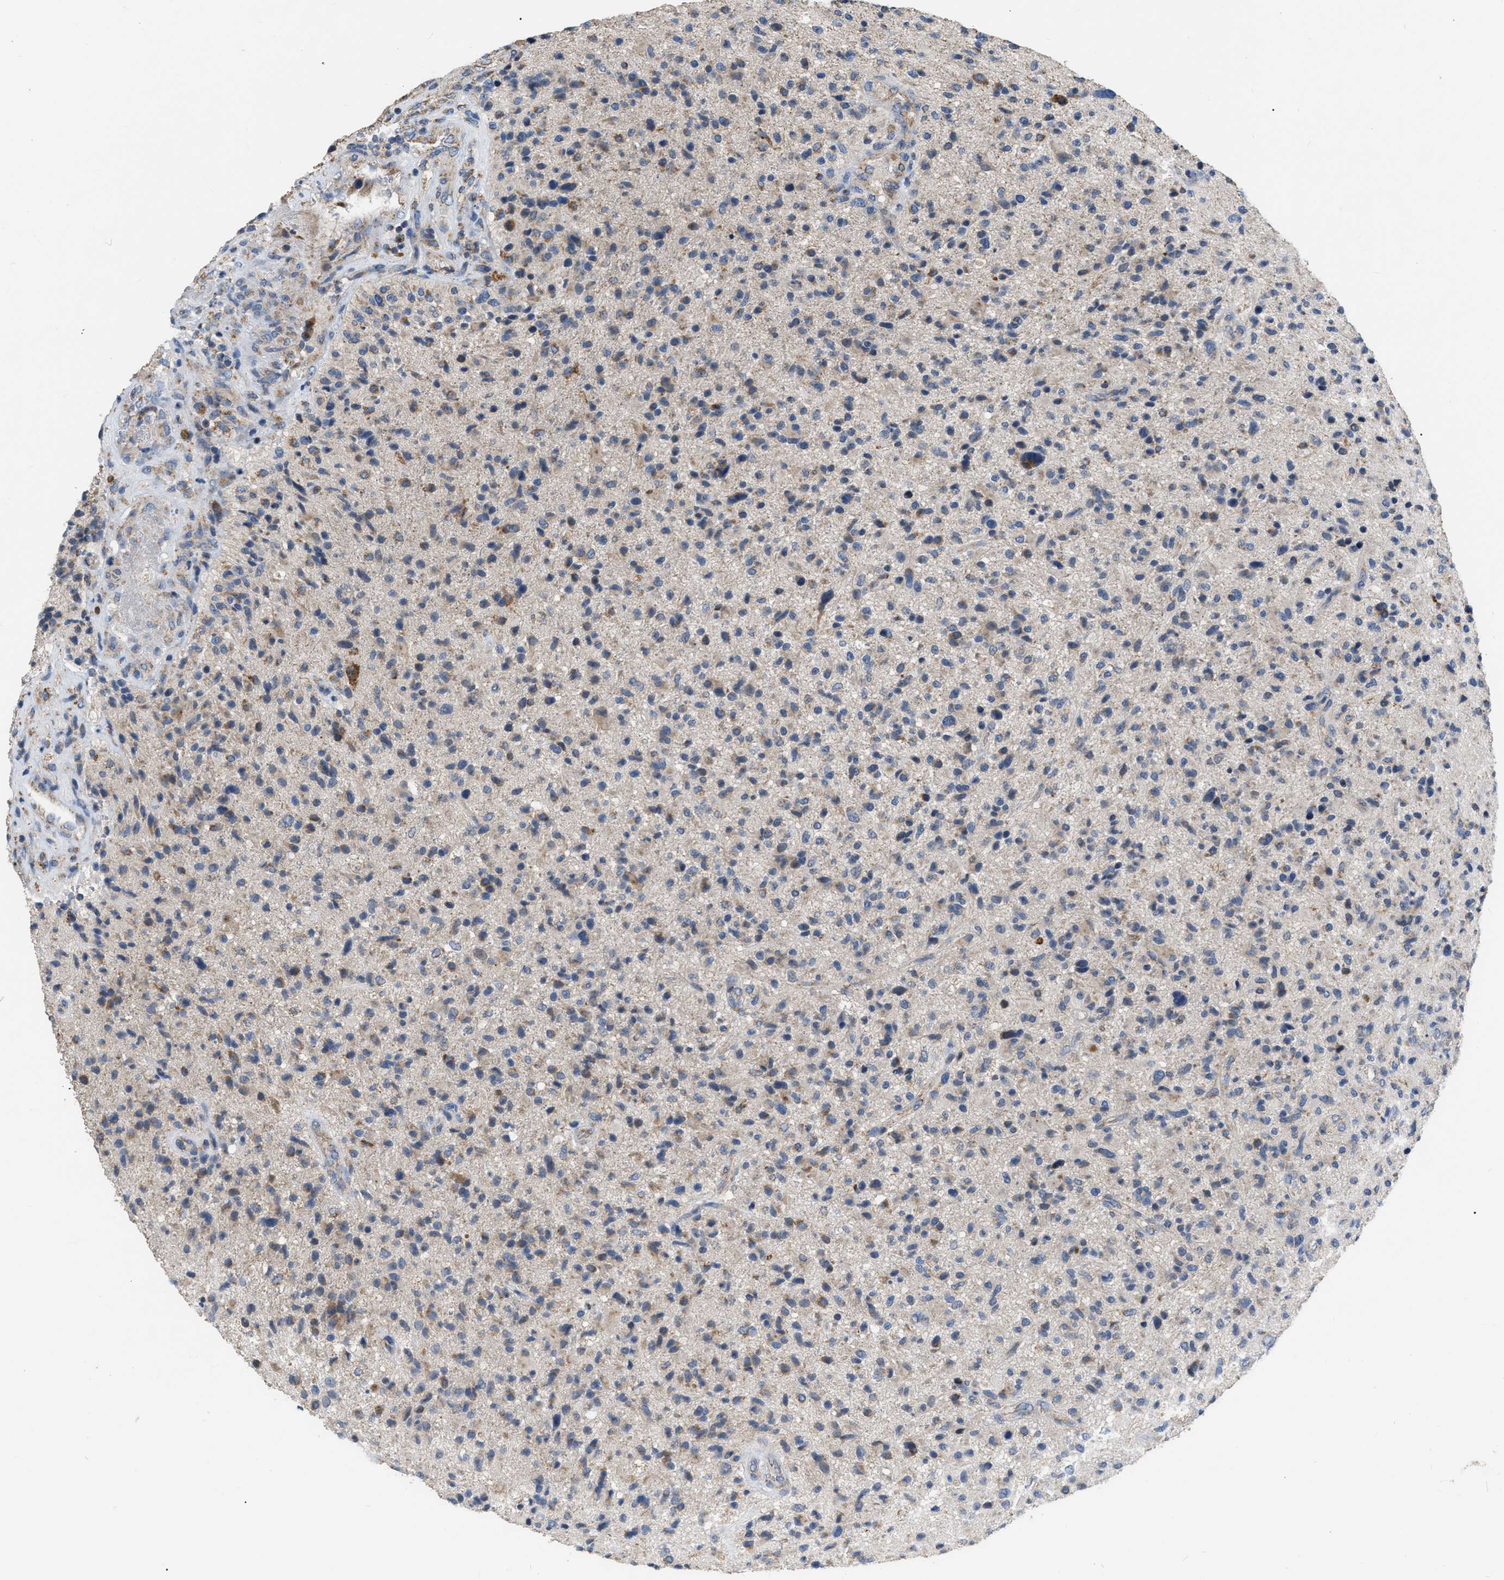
{"staining": {"intensity": "negative", "quantity": "none", "location": "none"}, "tissue": "glioma", "cell_type": "Tumor cells", "image_type": "cancer", "snomed": [{"axis": "morphology", "description": "Glioma, malignant, High grade"}, {"axis": "topography", "description": "Brain"}], "caption": "Human glioma stained for a protein using immunohistochemistry (IHC) shows no staining in tumor cells.", "gene": "DDX56", "patient": {"sex": "male", "age": 72}}